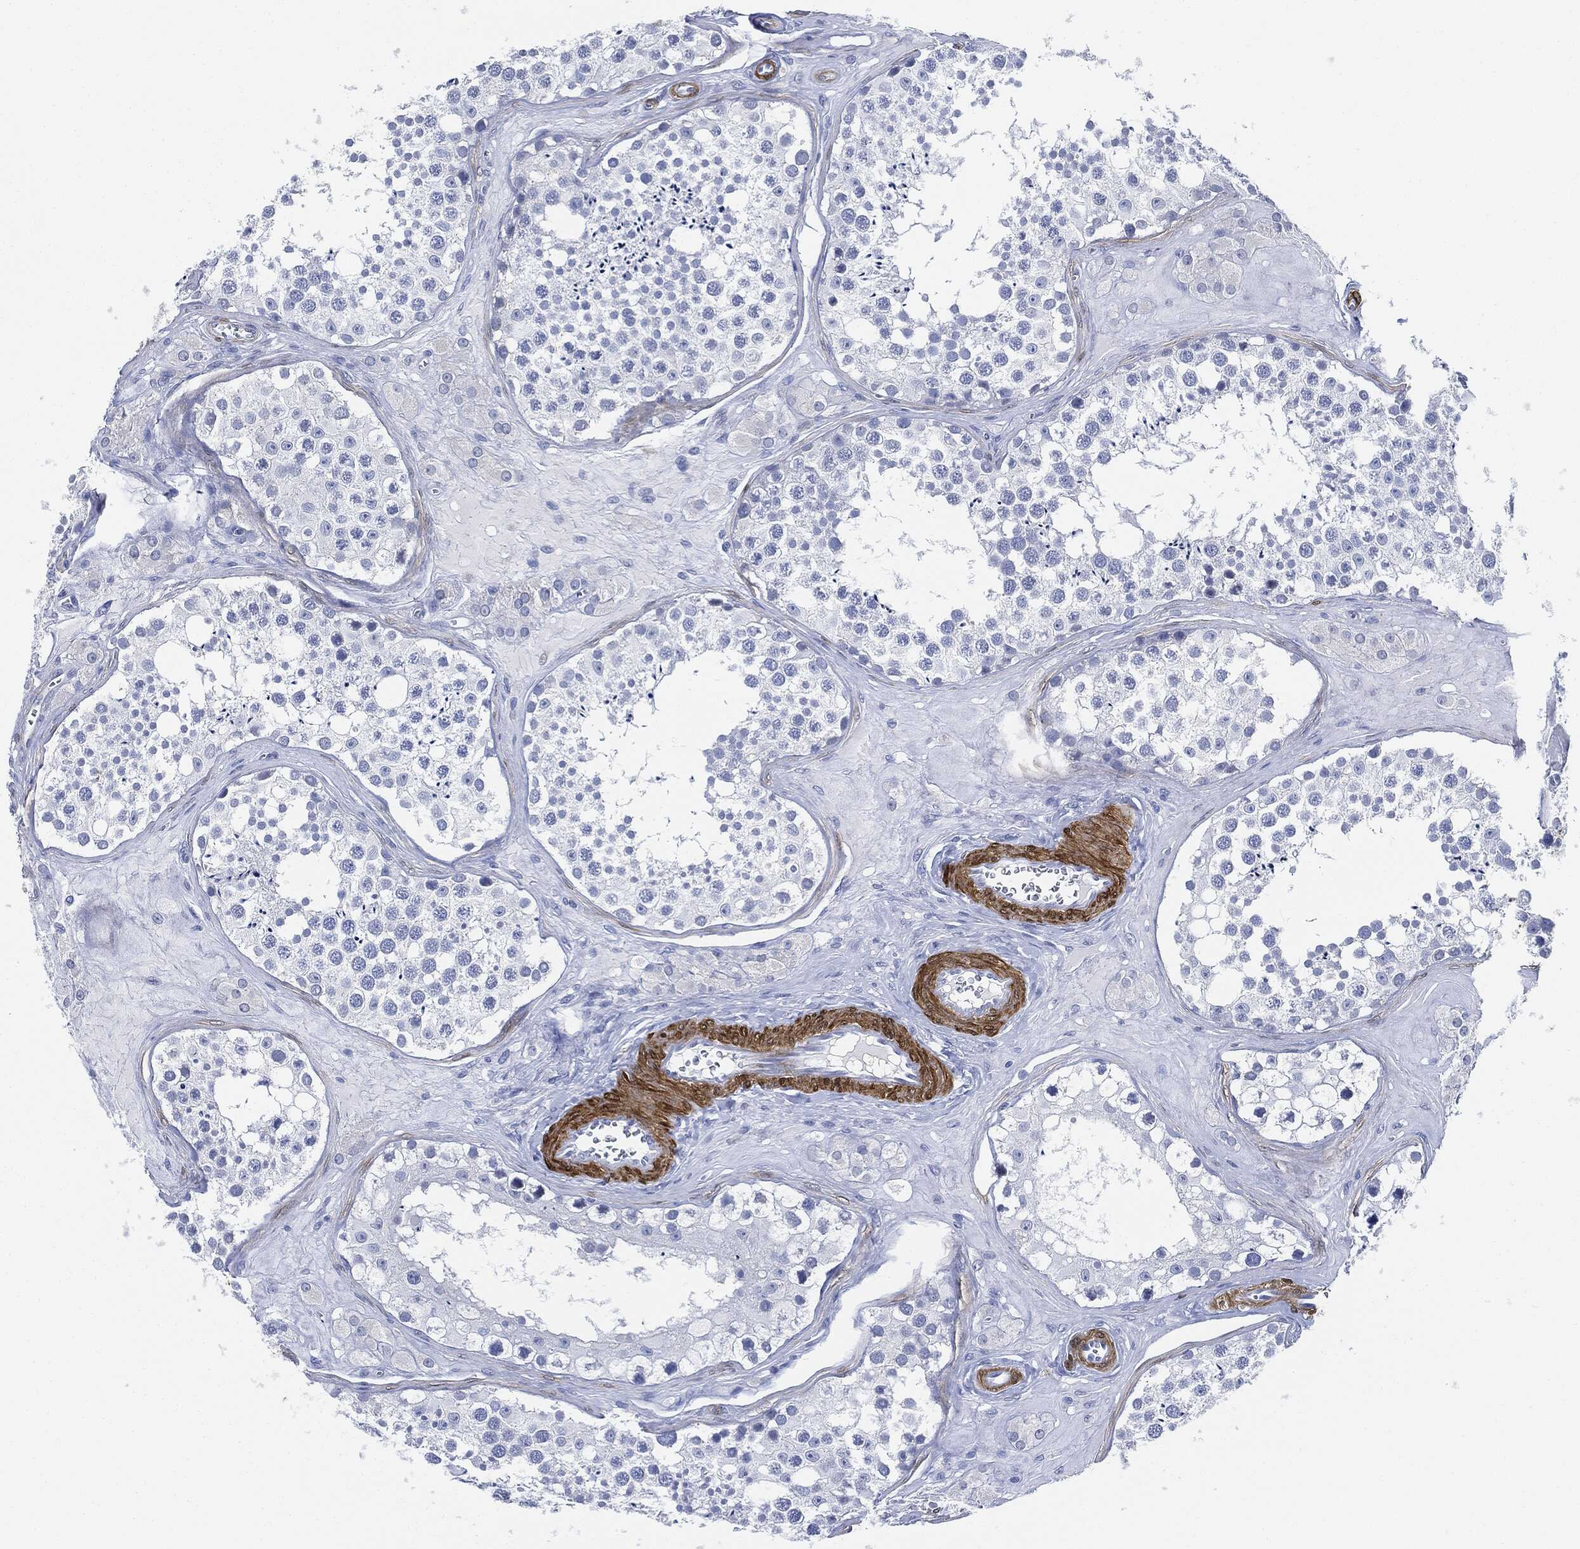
{"staining": {"intensity": "negative", "quantity": "none", "location": "none"}, "tissue": "testis", "cell_type": "Cells in seminiferous ducts", "image_type": "normal", "snomed": [{"axis": "morphology", "description": "Normal tissue, NOS"}, {"axis": "topography", "description": "Testis"}], "caption": "IHC photomicrograph of unremarkable testis: human testis stained with DAB (3,3'-diaminobenzidine) displays no significant protein expression in cells in seminiferous ducts. (DAB (3,3'-diaminobenzidine) immunohistochemistry, high magnification).", "gene": "TAGLN", "patient": {"sex": "male", "age": 31}}